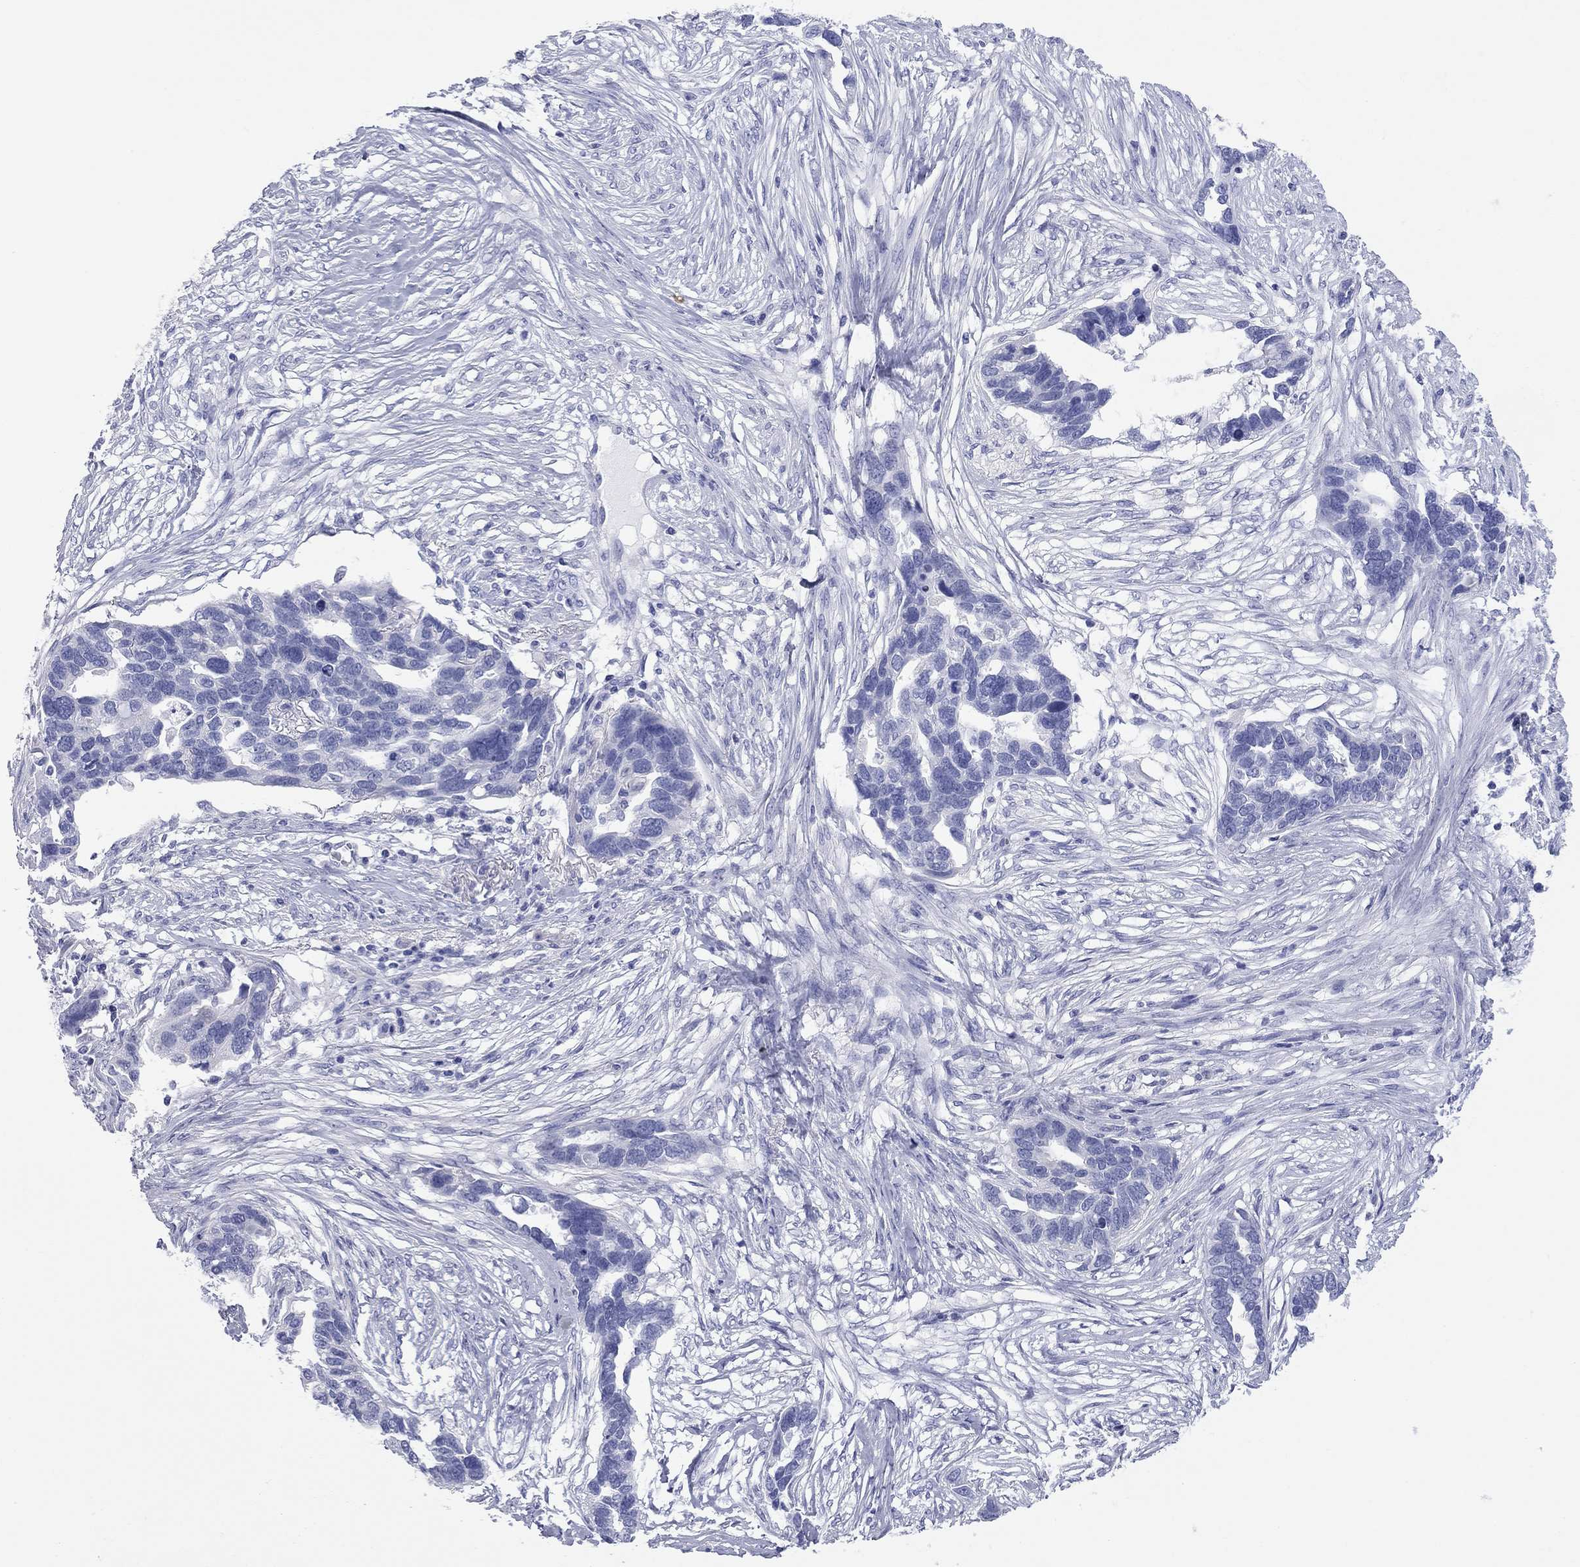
{"staining": {"intensity": "negative", "quantity": "none", "location": "none"}, "tissue": "ovarian cancer", "cell_type": "Tumor cells", "image_type": "cancer", "snomed": [{"axis": "morphology", "description": "Cystadenocarcinoma, serous, NOS"}, {"axis": "topography", "description": "Ovary"}], "caption": "Human ovarian cancer (serous cystadenocarcinoma) stained for a protein using immunohistochemistry (IHC) exhibits no positivity in tumor cells.", "gene": "VSIG10", "patient": {"sex": "female", "age": 54}}